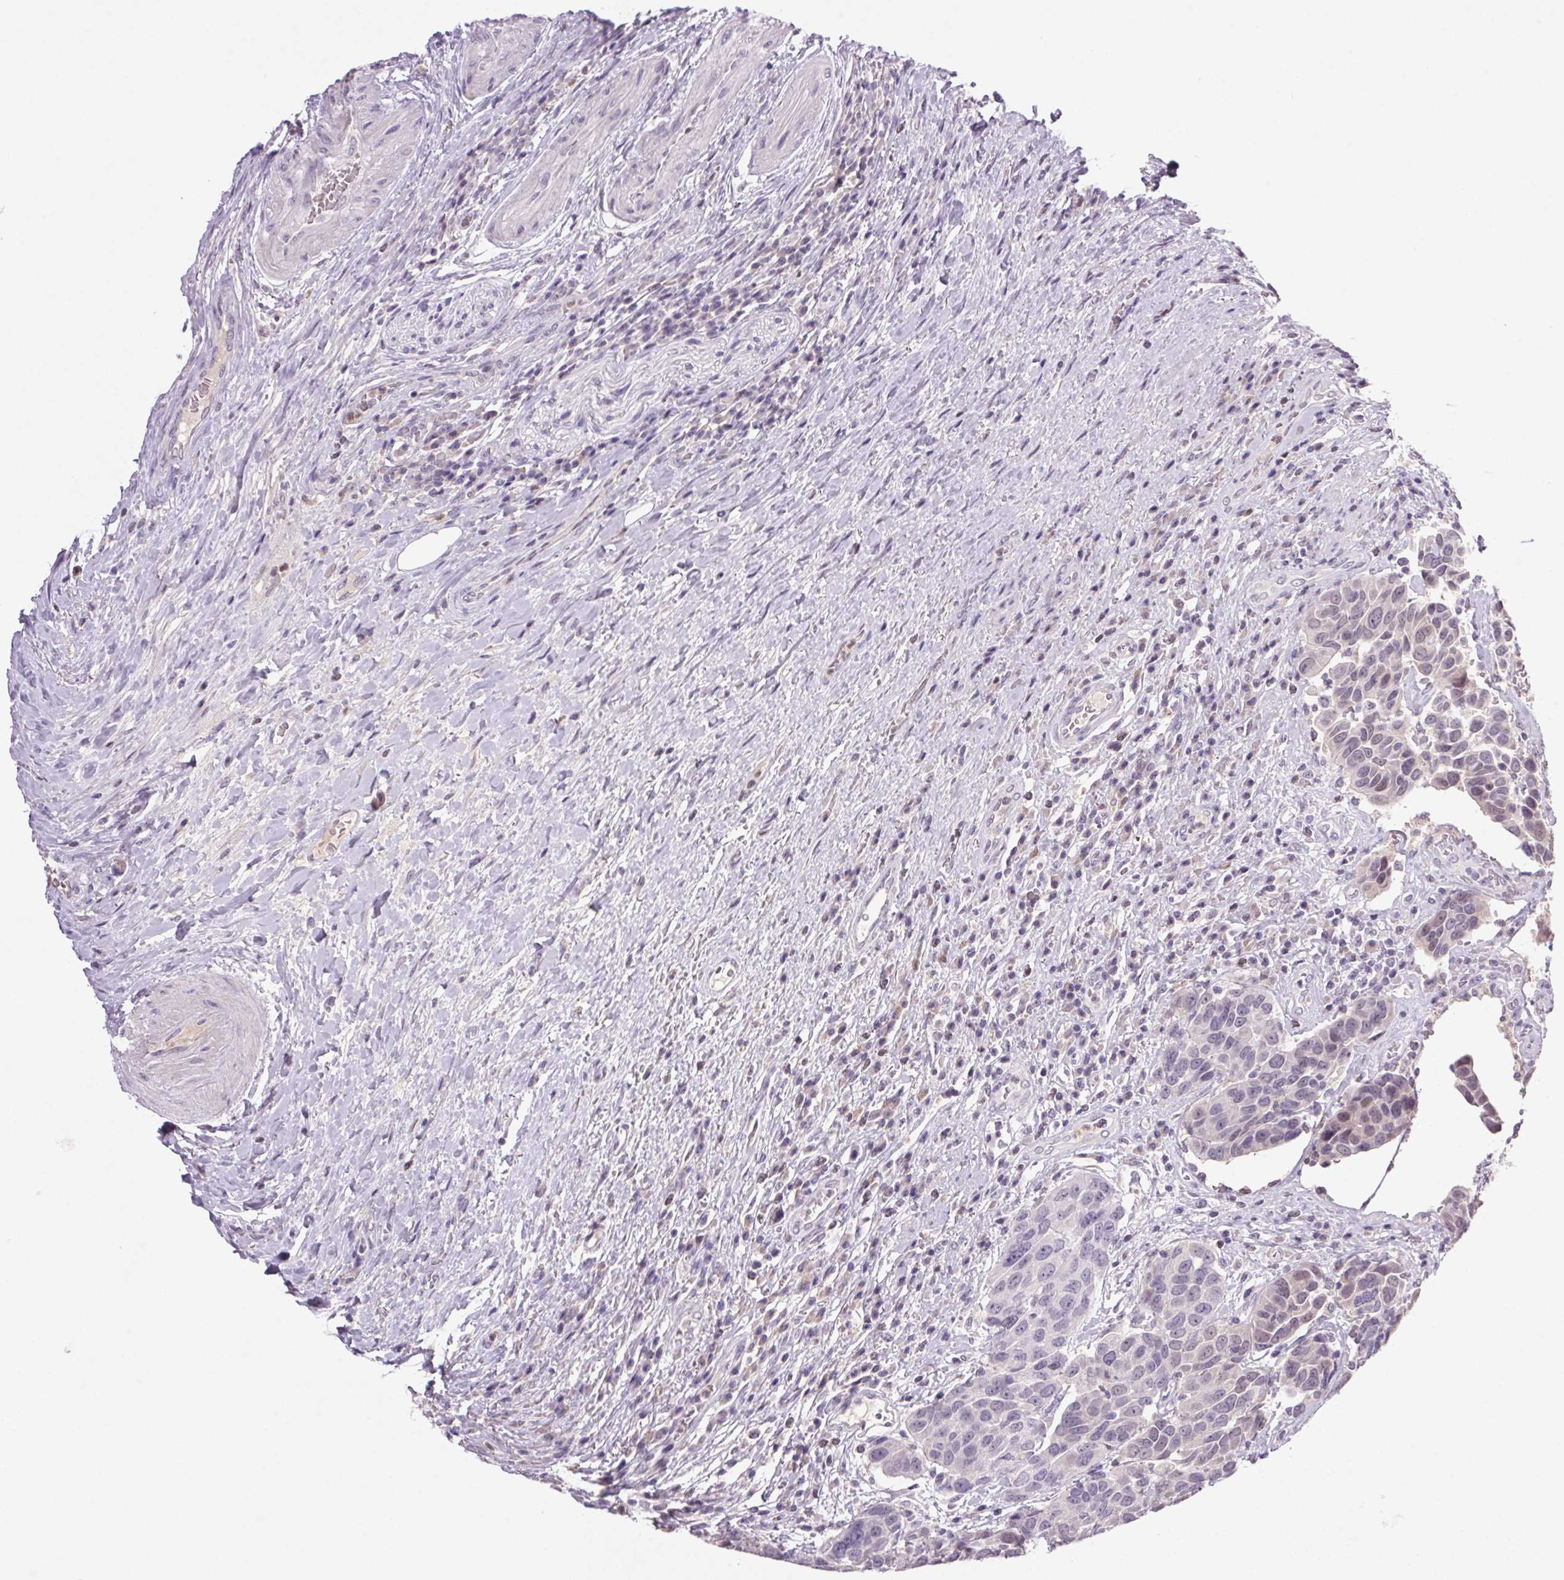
{"staining": {"intensity": "negative", "quantity": "none", "location": "none"}, "tissue": "urothelial cancer", "cell_type": "Tumor cells", "image_type": "cancer", "snomed": [{"axis": "morphology", "description": "Urothelial carcinoma, High grade"}, {"axis": "topography", "description": "Urinary bladder"}], "caption": "High magnification brightfield microscopy of urothelial cancer stained with DAB (3,3'-diaminobenzidine) (brown) and counterstained with hematoxylin (blue): tumor cells show no significant positivity. The staining was performed using DAB to visualize the protein expression in brown, while the nuclei were stained in blue with hematoxylin (Magnification: 20x).", "gene": "TRDN", "patient": {"sex": "female", "age": 70}}